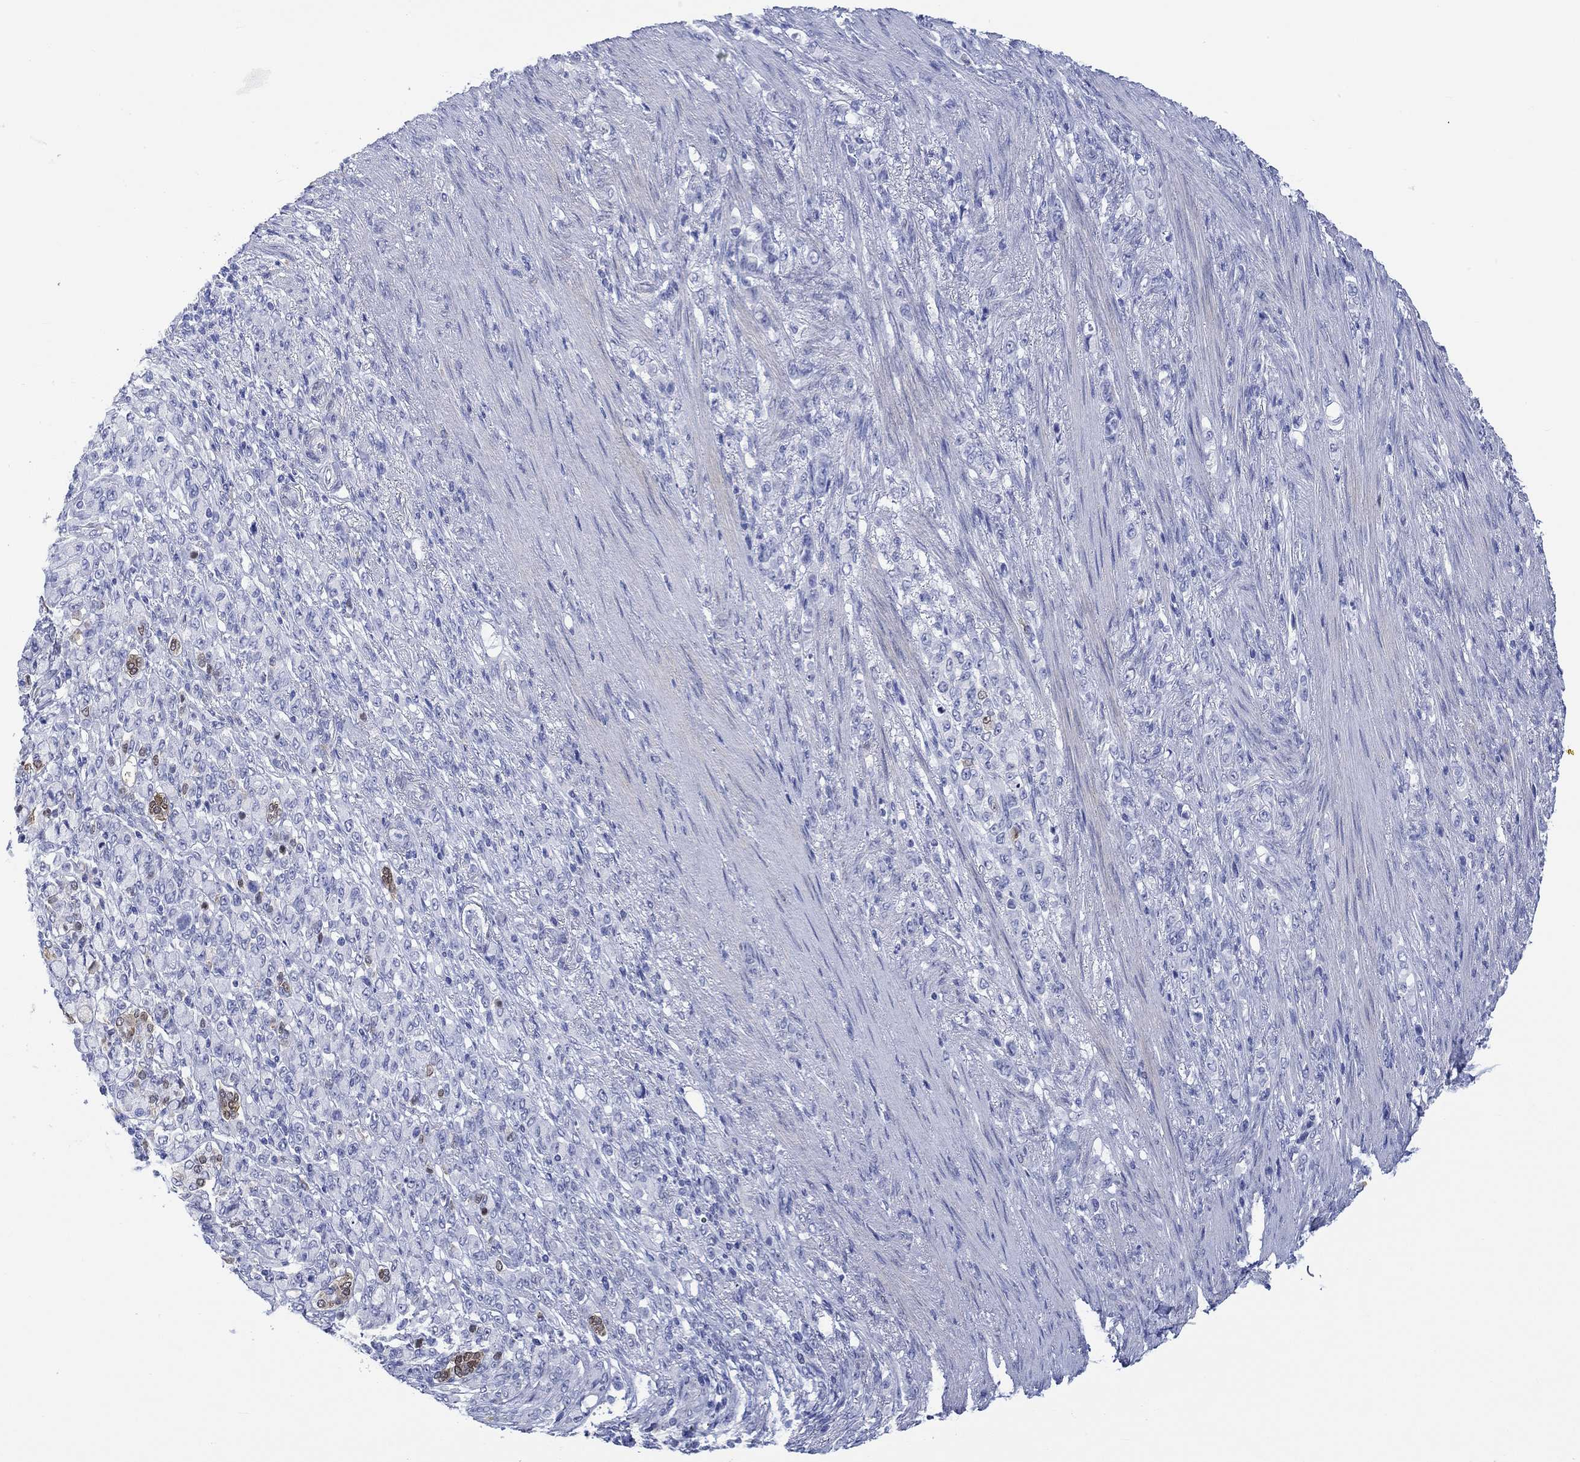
{"staining": {"intensity": "strong", "quantity": "<25%", "location": "cytoplasmic/membranous"}, "tissue": "stomach cancer", "cell_type": "Tumor cells", "image_type": "cancer", "snomed": [{"axis": "morphology", "description": "Normal tissue, NOS"}, {"axis": "morphology", "description": "Adenocarcinoma, NOS"}, {"axis": "topography", "description": "Stomach"}], "caption": "Stomach cancer (adenocarcinoma) stained for a protein reveals strong cytoplasmic/membranous positivity in tumor cells.", "gene": "MSI1", "patient": {"sex": "female", "age": 79}}